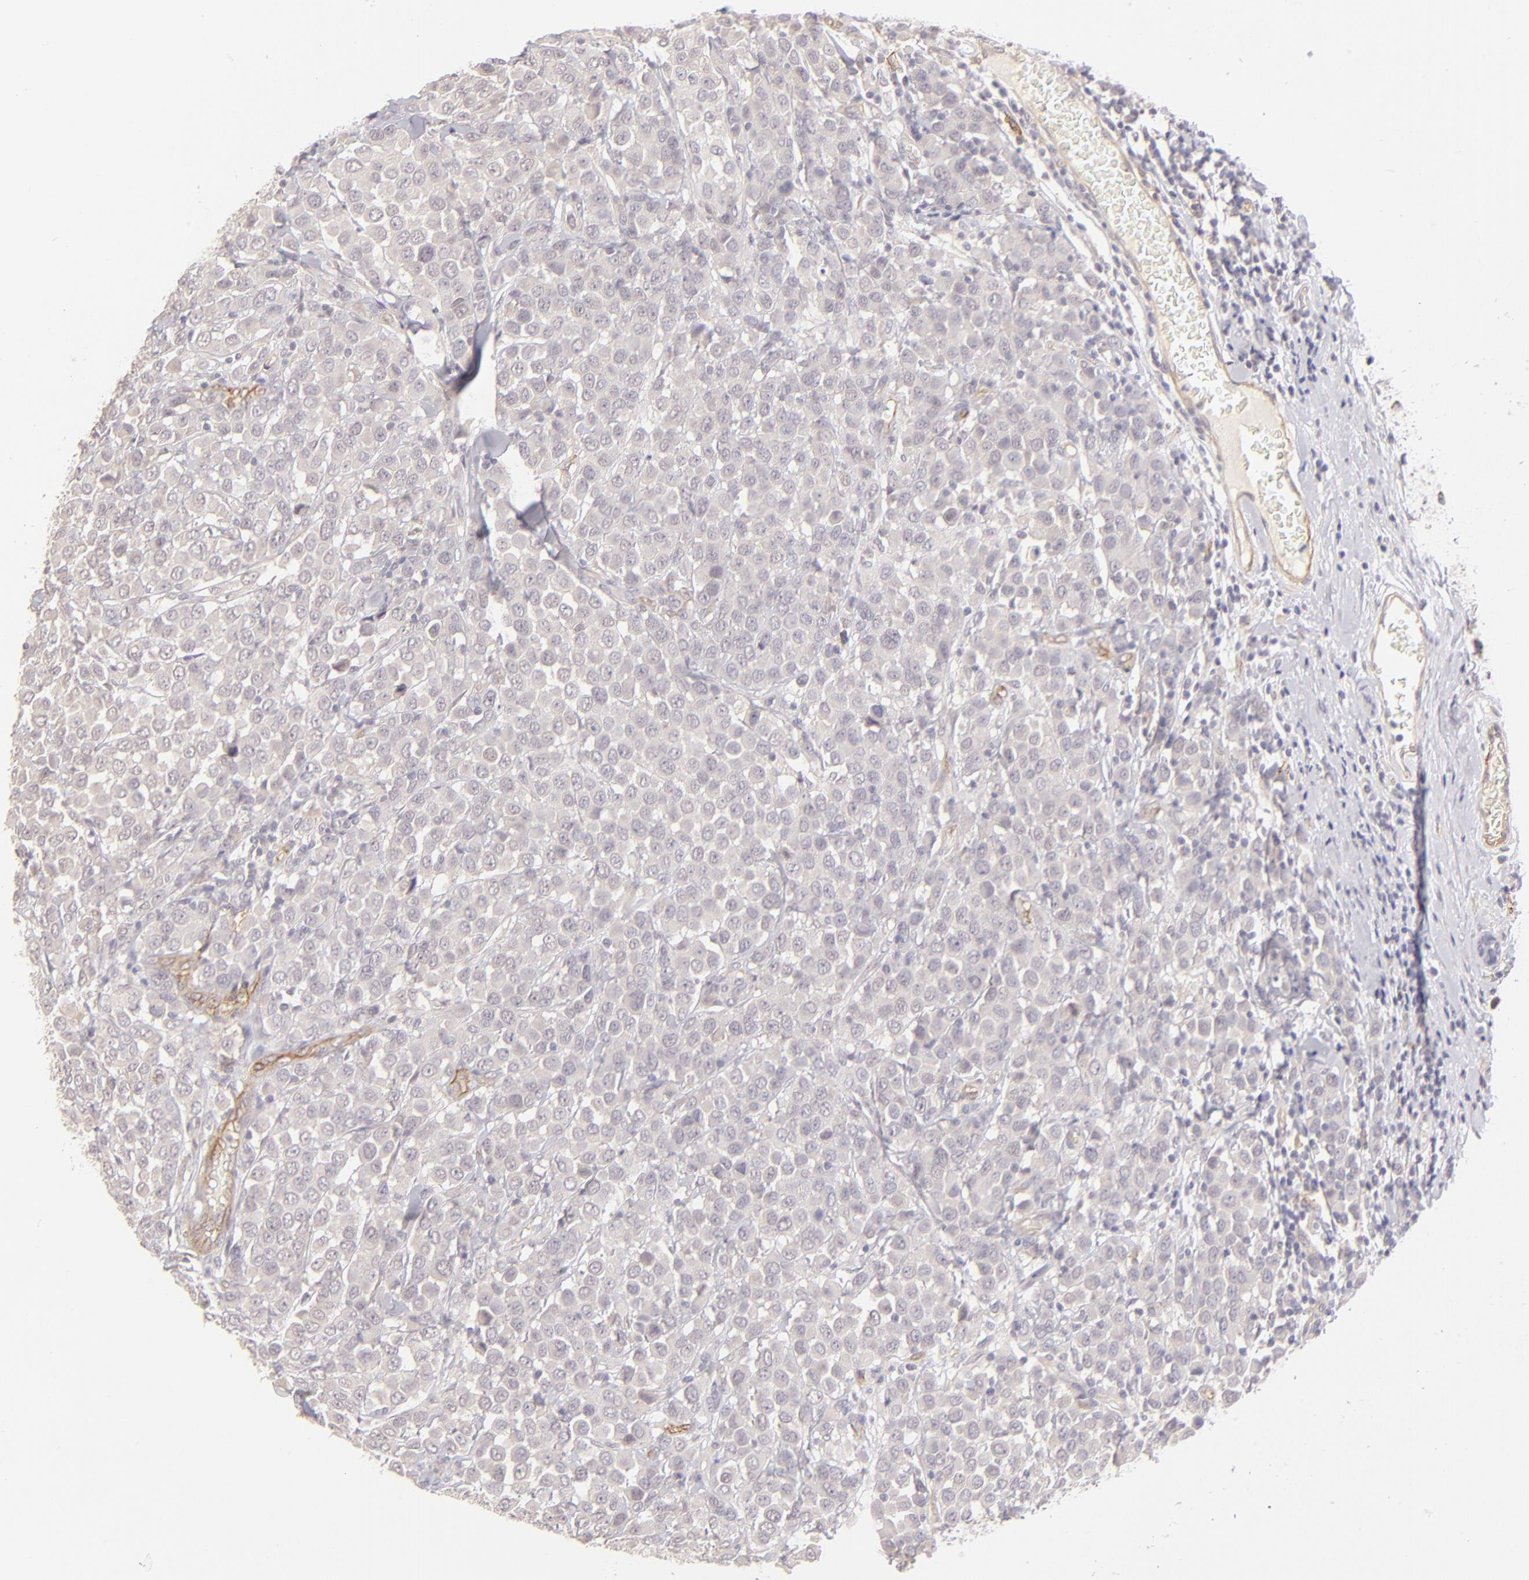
{"staining": {"intensity": "weak", "quantity": "<25%", "location": "cytoplasmic/membranous"}, "tissue": "breast cancer", "cell_type": "Tumor cells", "image_type": "cancer", "snomed": [{"axis": "morphology", "description": "Duct carcinoma"}, {"axis": "topography", "description": "Breast"}], "caption": "DAB immunohistochemical staining of breast cancer (invasive ductal carcinoma) demonstrates no significant staining in tumor cells.", "gene": "THBD", "patient": {"sex": "female", "age": 61}}